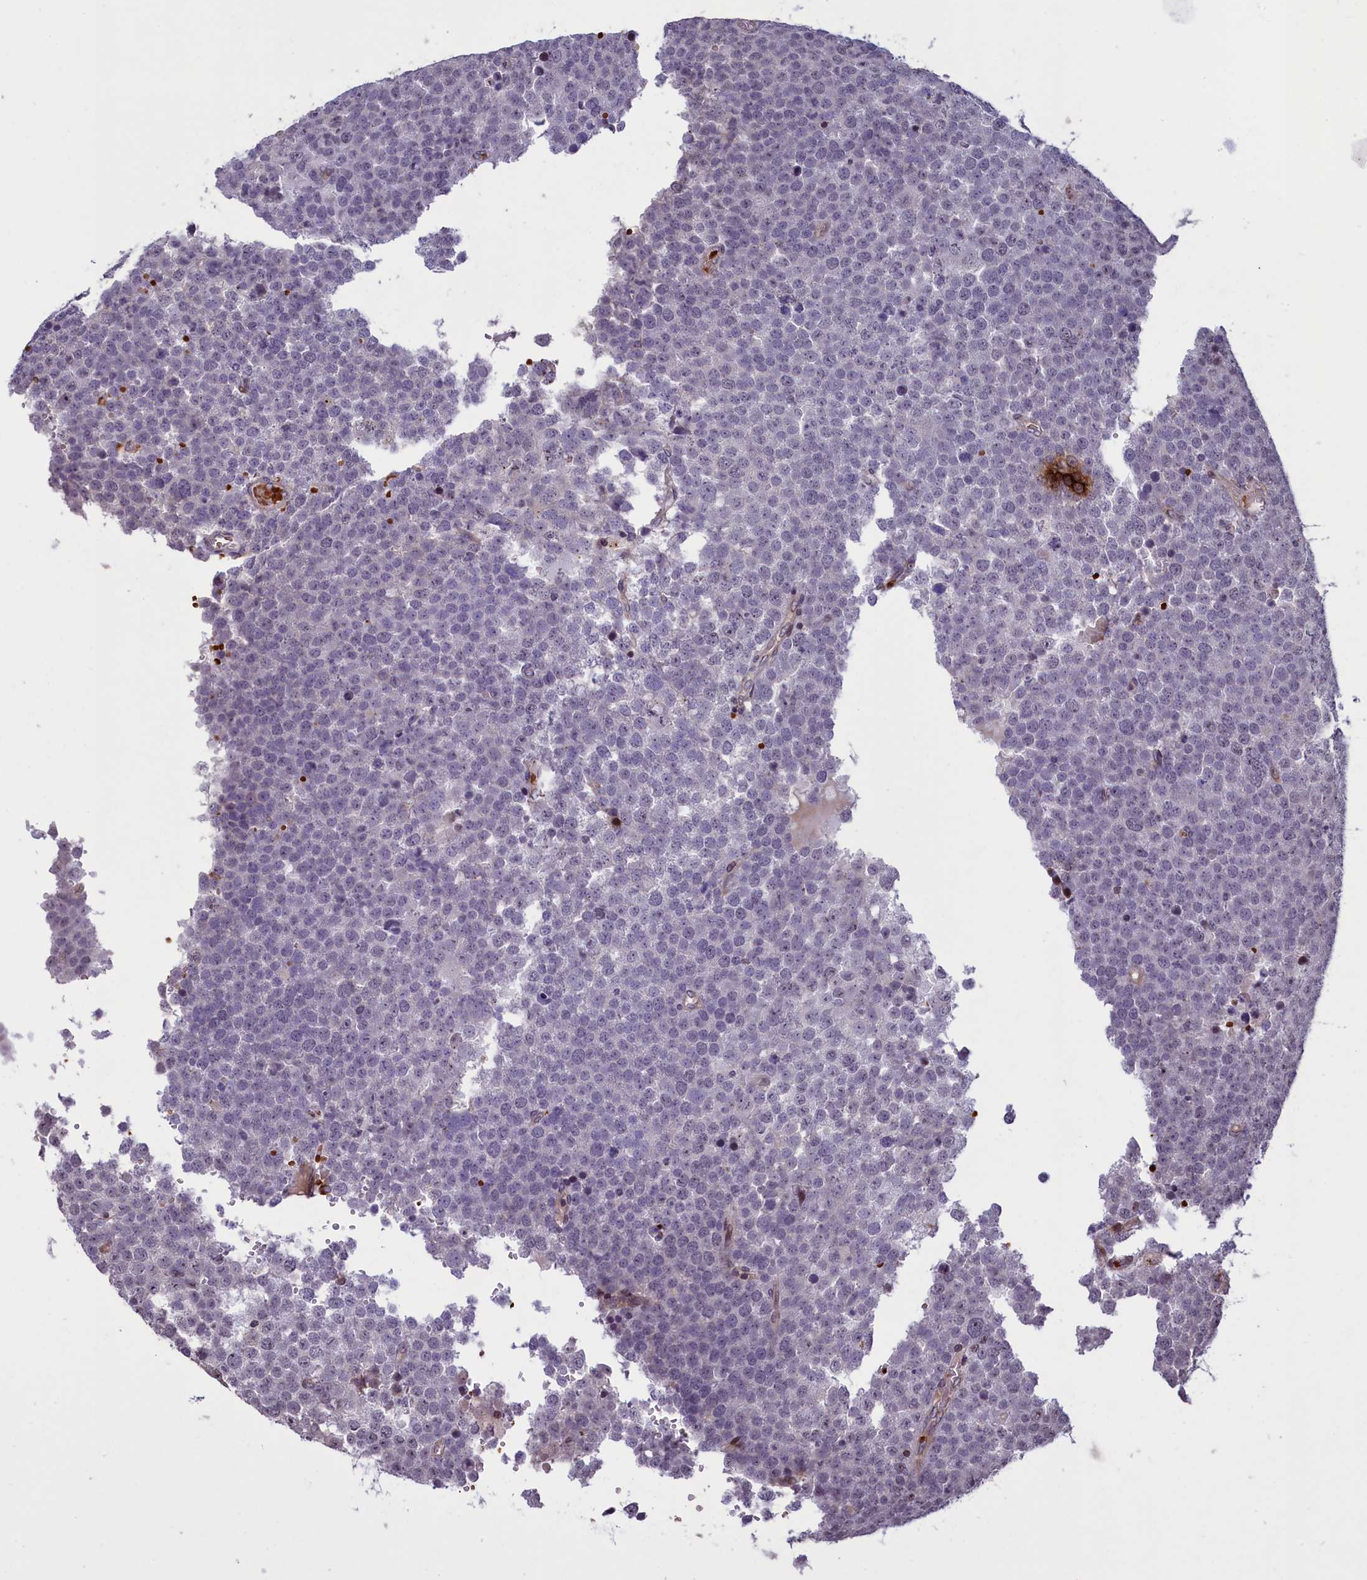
{"staining": {"intensity": "negative", "quantity": "none", "location": "none"}, "tissue": "testis cancer", "cell_type": "Tumor cells", "image_type": "cancer", "snomed": [{"axis": "morphology", "description": "Seminoma, NOS"}, {"axis": "topography", "description": "Testis"}], "caption": "Immunohistochemistry micrograph of neoplastic tissue: seminoma (testis) stained with DAB (3,3'-diaminobenzidine) exhibits no significant protein staining in tumor cells.", "gene": "SHFL", "patient": {"sex": "male", "age": 71}}